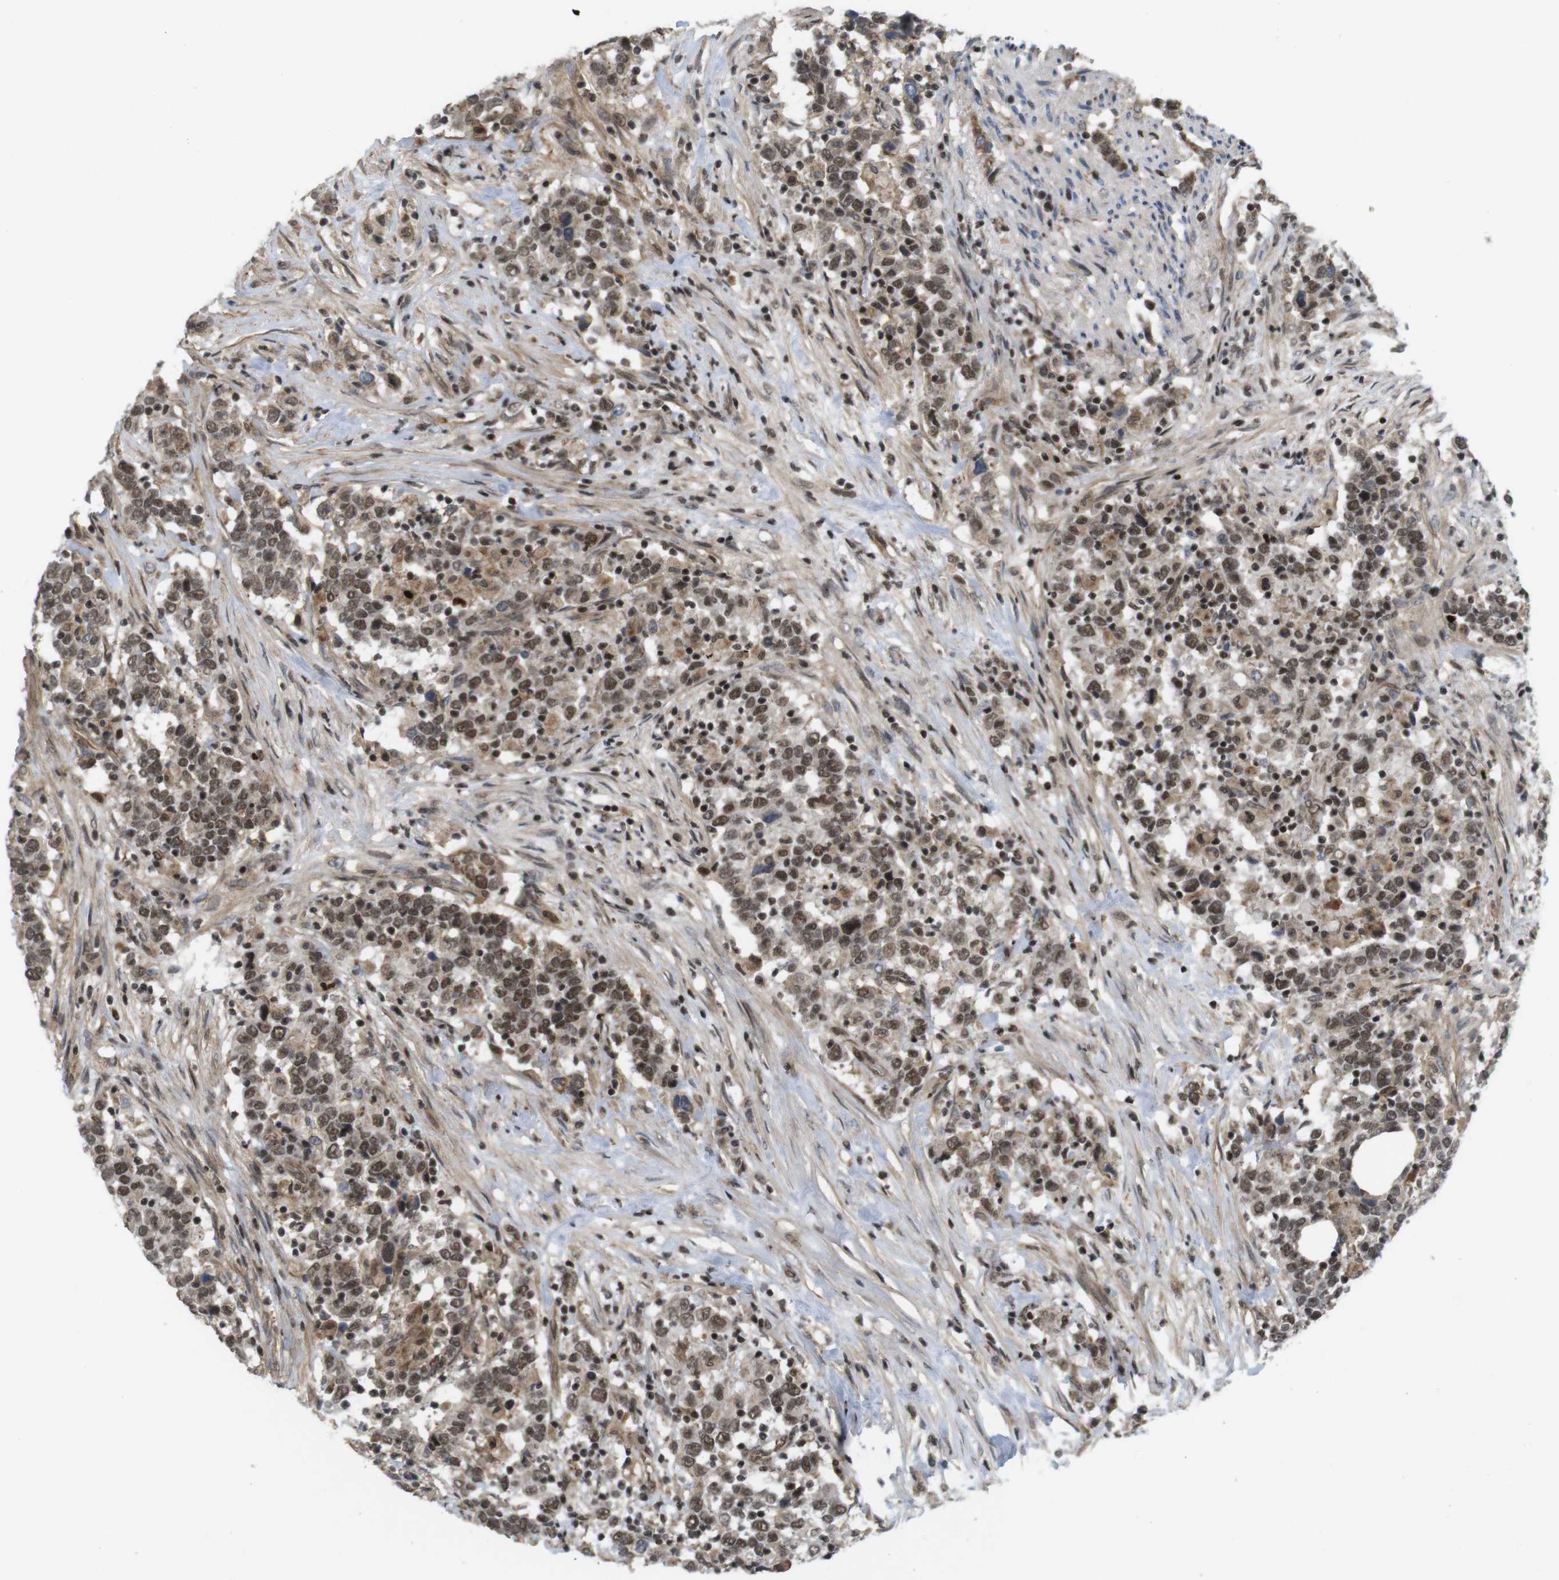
{"staining": {"intensity": "moderate", "quantity": ">75%", "location": "nuclear"}, "tissue": "urothelial cancer", "cell_type": "Tumor cells", "image_type": "cancer", "snomed": [{"axis": "morphology", "description": "Urothelial carcinoma, High grade"}, {"axis": "topography", "description": "Urinary bladder"}], "caption": "Protein expression analysis of urothelial cancer reveals moderate nuclear positivity in approximately >75% of tumor cells.", "gene": "SP2", "patient": {"sex": "male", "age": 61}}